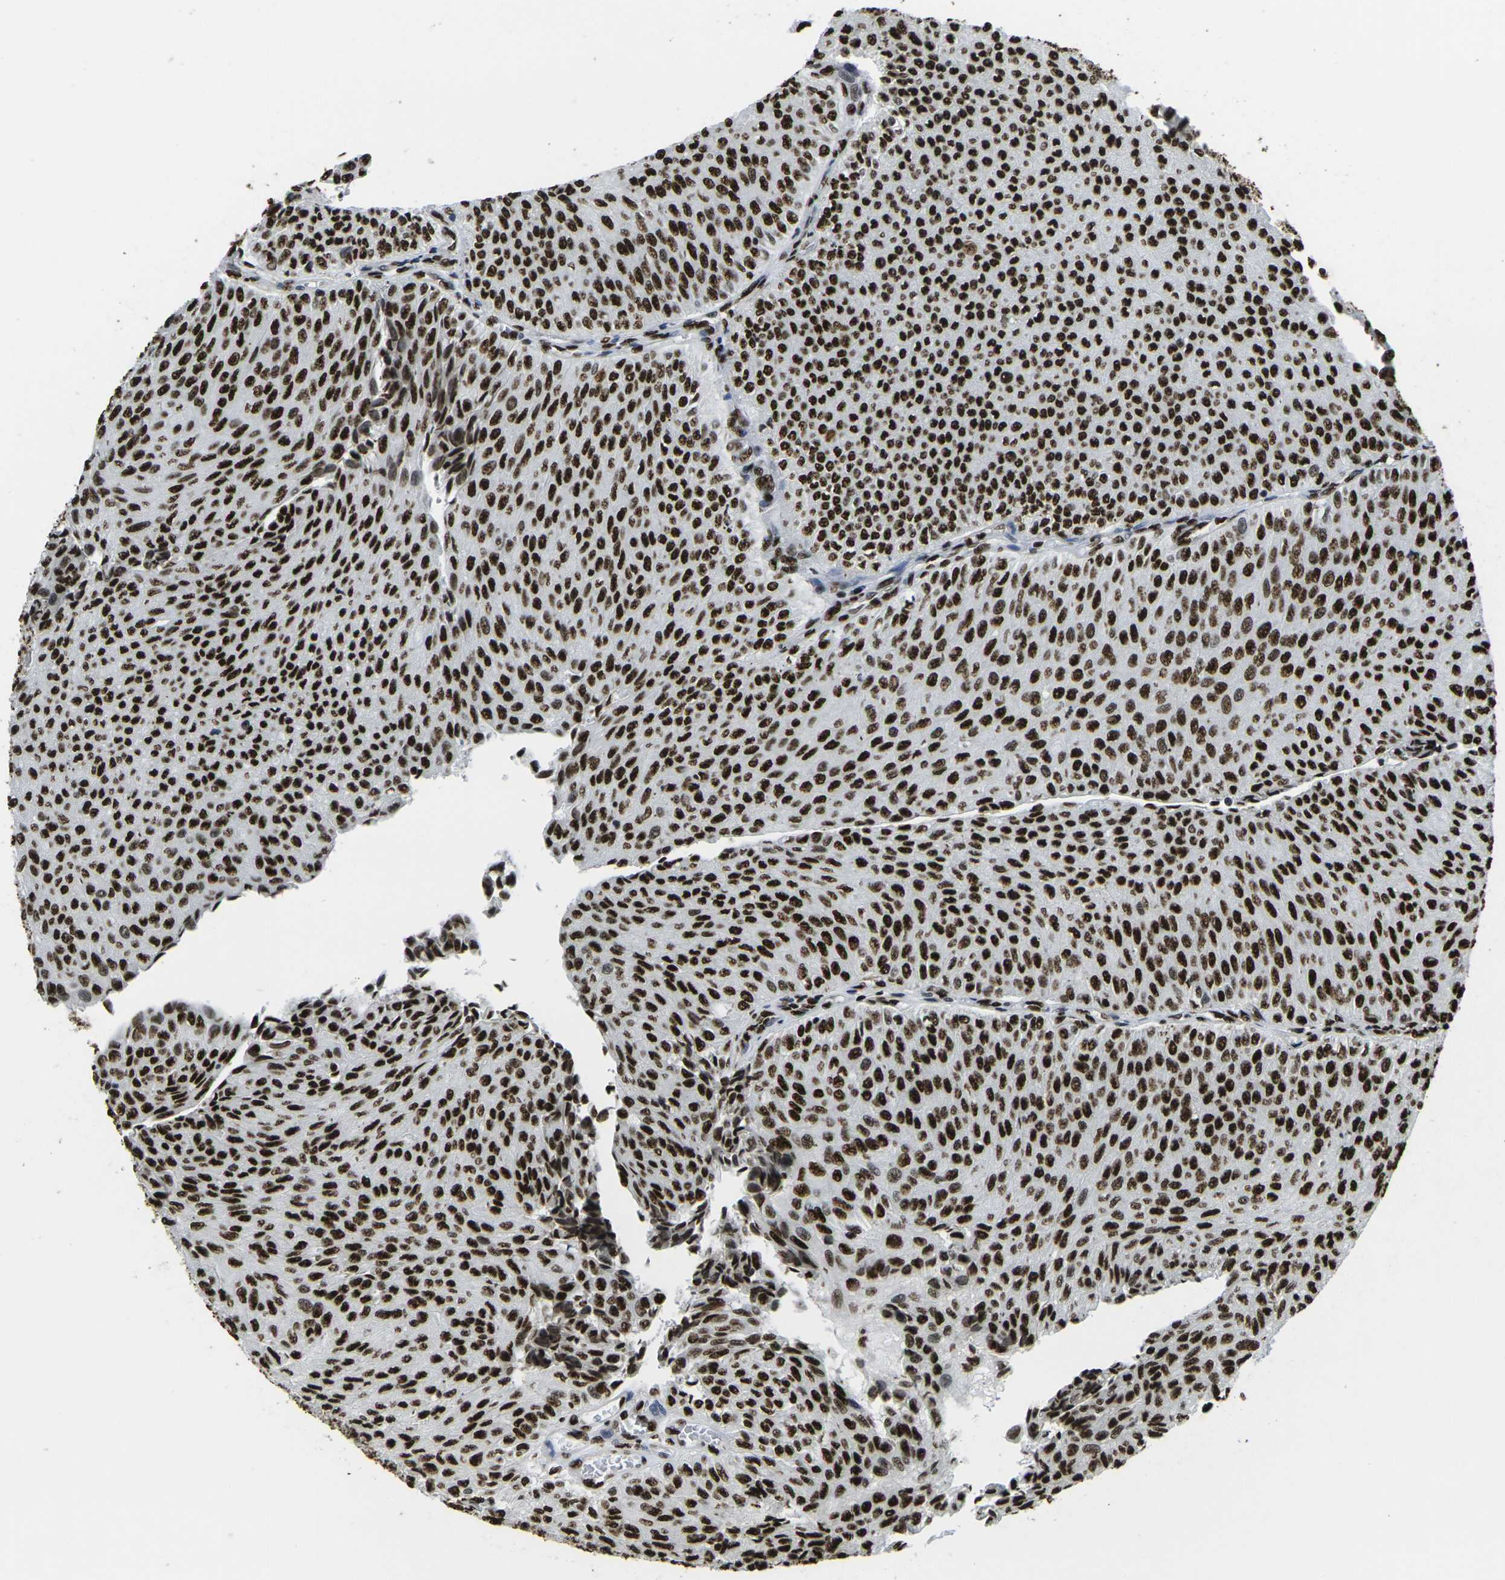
{"staining": {"intensity": "strong", "quantity": ">75%", "location": "nuclear"}, "tissue": "urothelial cancer", "cell_type": "Tumor cells", "image_type": "cancer", "snomed": [{"axis": "morphology", "description": "Urothelial carcinoma, Low grade"}, {"axis": "topography", "description": "Urinary bladder"}], "caption": "Human urothelial cancer stained with a brown dye demonstrates strong nuclear positive staining in approximately >75% of tumor cells.", "gene": "SMARCC1", "patient": {"sex": "male", "age": 78}}